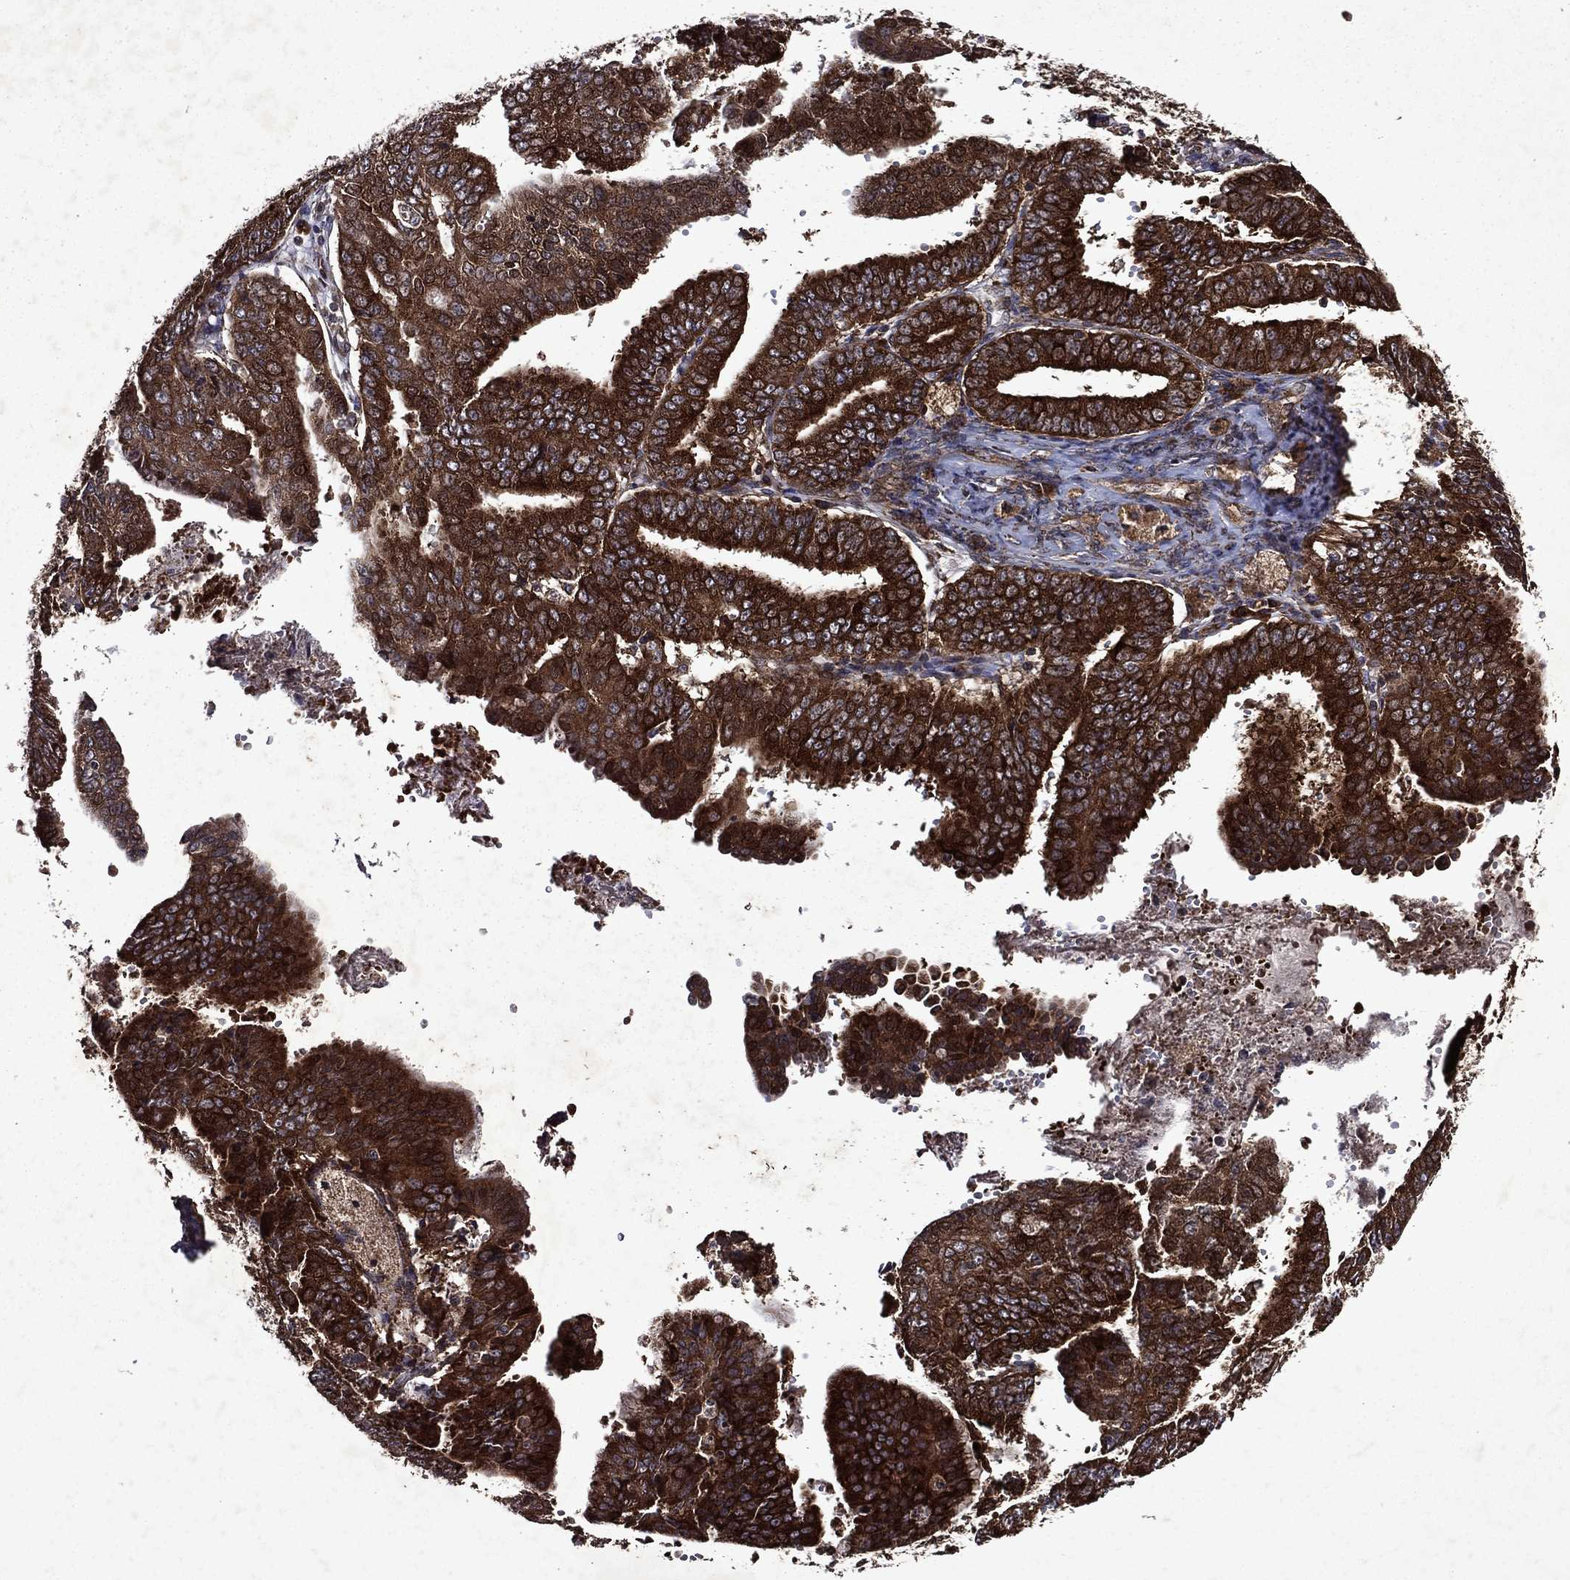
{"staining": {"intensity": "strong", "quantity": ">75%", "location": "cytoplasmic/membranous"}, "tissue": "endometrial cancer", "cell_type": "Tumor cells", "image_type": "cancer", "snomed": [{"axis": "morphology", "description": "Adenocarcinoma, NOS"}, {"axis": "topography", "description": "Endometrium"}], "caption": "High-magnification brightfield microscopy of adenocarcinoma (endometrial) stained with DAB (3,3'-diaminobenzidine) (brown) and counterstained with hematoxylin (blue). tumor cells exhibit strong cytoplasmic/membranous expression is identified in approximately>75% of cells.", "gene": "EIF2B4", "patient": {"sex": "female", "age": 63}}